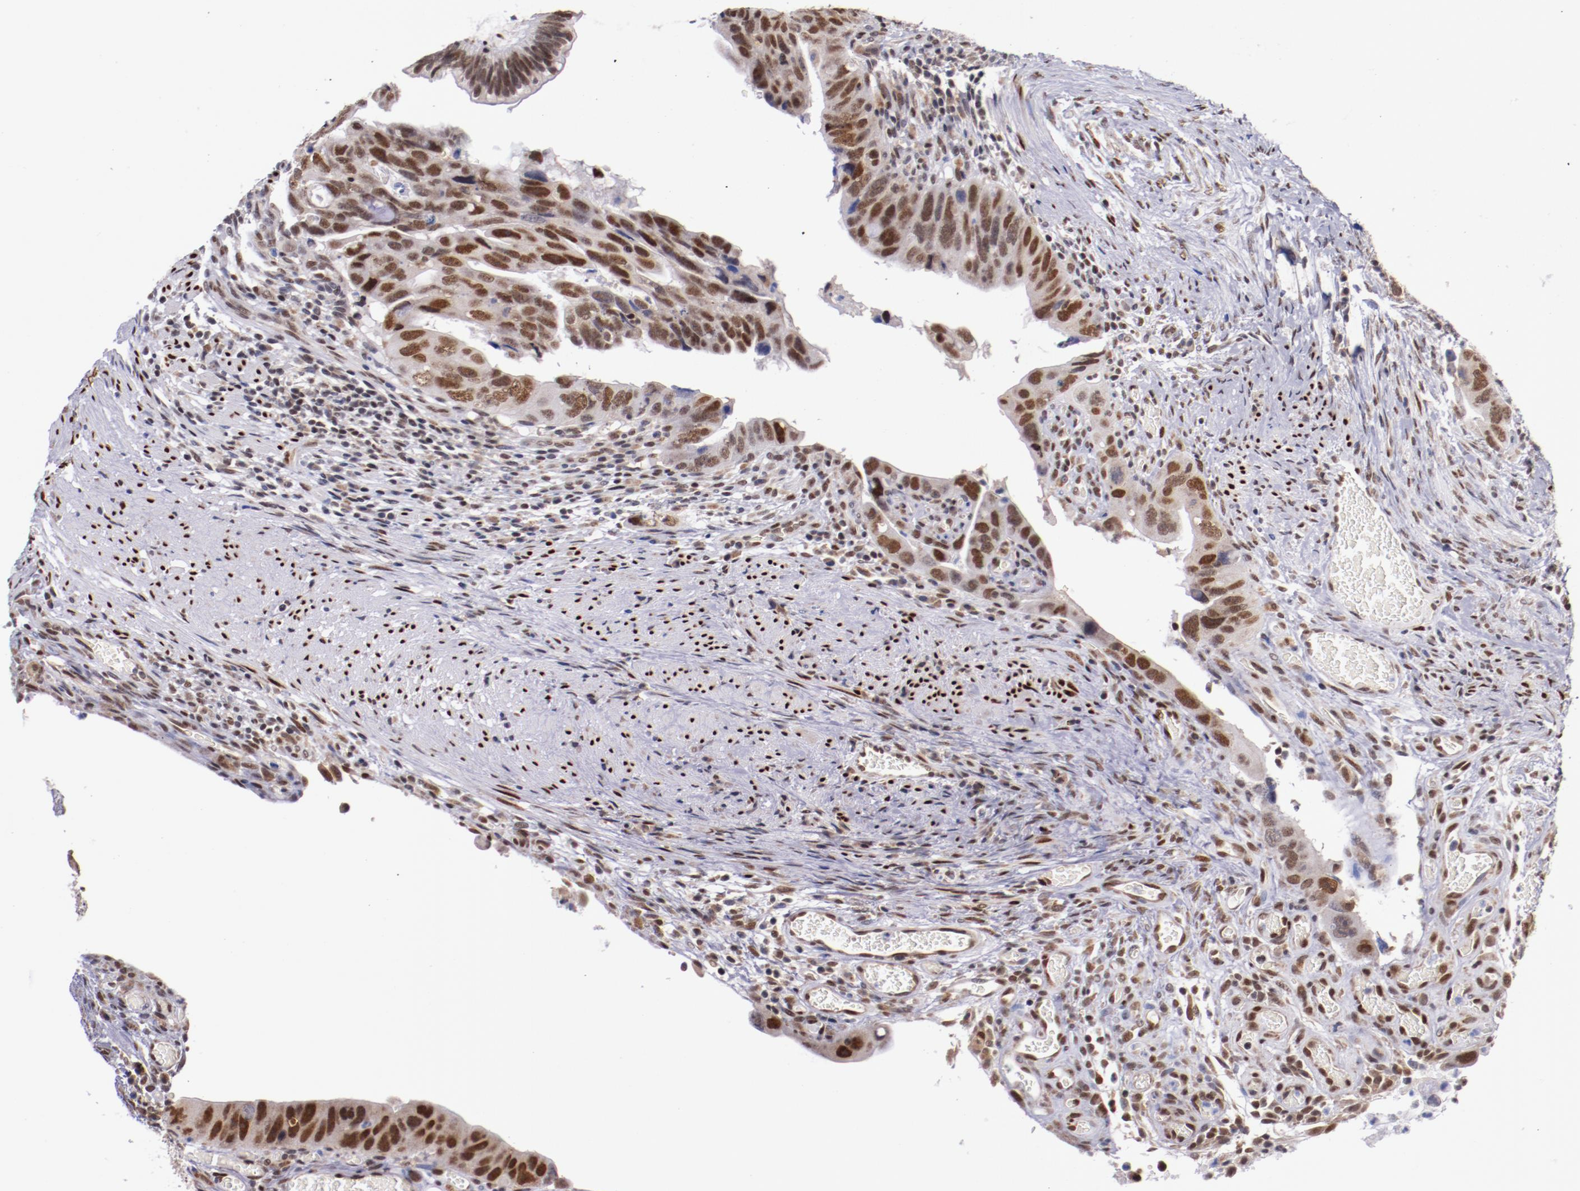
{"staining": {"intensity": "moderate", "quantity": ">75%", "location": "nuclear"}, "tissue": "colorectal cancer", "cell_type": "Tumor cells", "image_type": "cancer", "snomed": [{"axis": "morphology", "description": "Adenocarcinoma, NOS"}, {"axis": "topography", "description": "Rectum"}], "caption": "DAB immunohistochemical staining of adenocarcinoma (colorectal) reveals moderate nuclear protein expression in about >75% of tumor cells.", "gene": "SRF", "patient": {"sex": "male", "age": 53}}